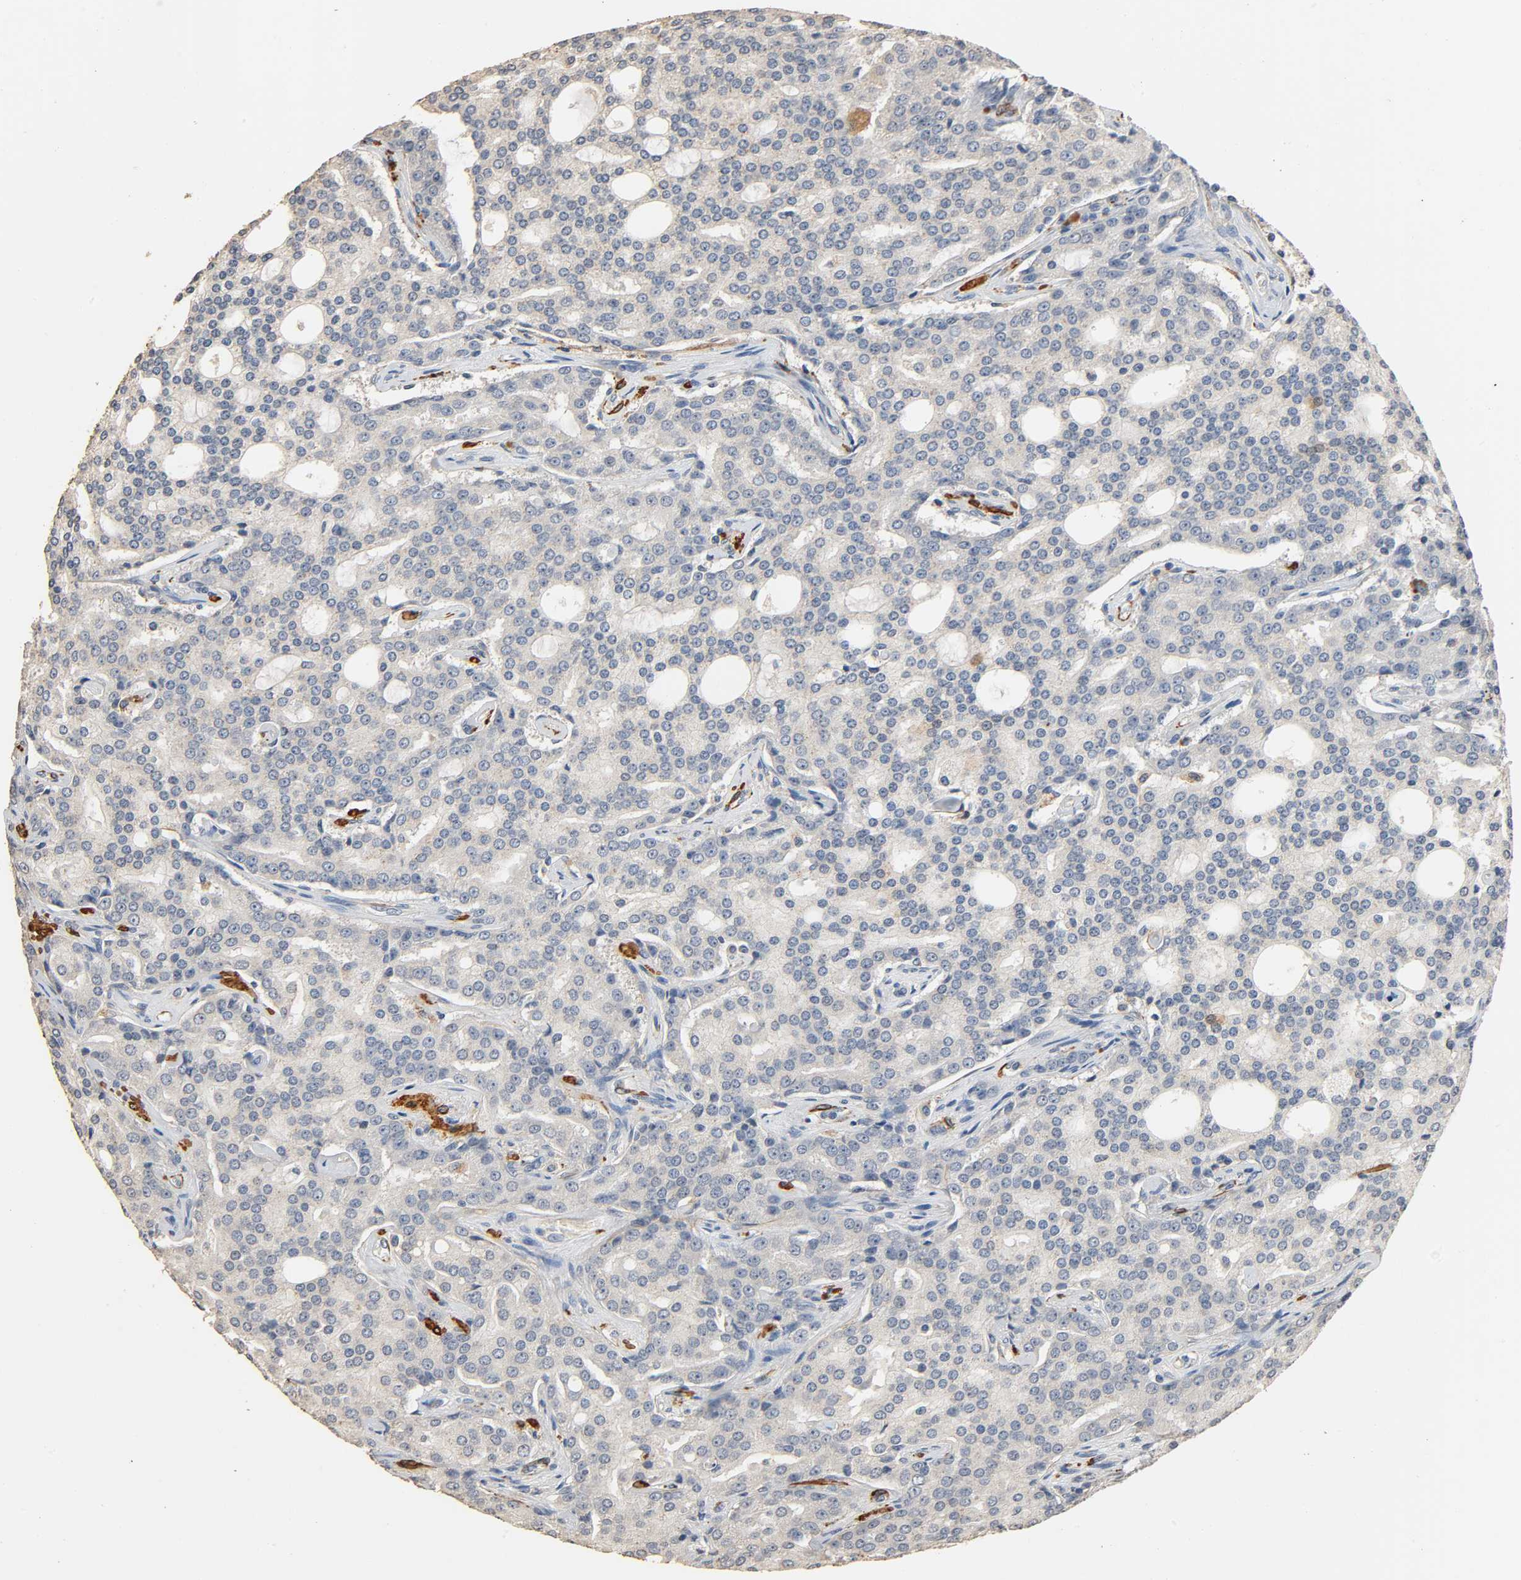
{"staining": {"intensity": "weak", "quantity": "25%-75%", "location": "cytoplasmic/membranous"}, "tissue": "prostate cancer", "cell_type": "Tumor cells", "image_type": "cancer", "snomed": [{"axis": "morphology", "description": "Adenocarcinoma, High grade"}, {"axis": "topography", "description": "Prostate"}], "caption": "Weak cytoplasmic/membranous expression for a protein is identified in about 25%-75% of tumor cells of prostate cancer (high-grade adenocarcinoma) using immunohistochemistry (IHC).", "gene": "GSTA3", "patient": {"sex": "male", "age": 72}}